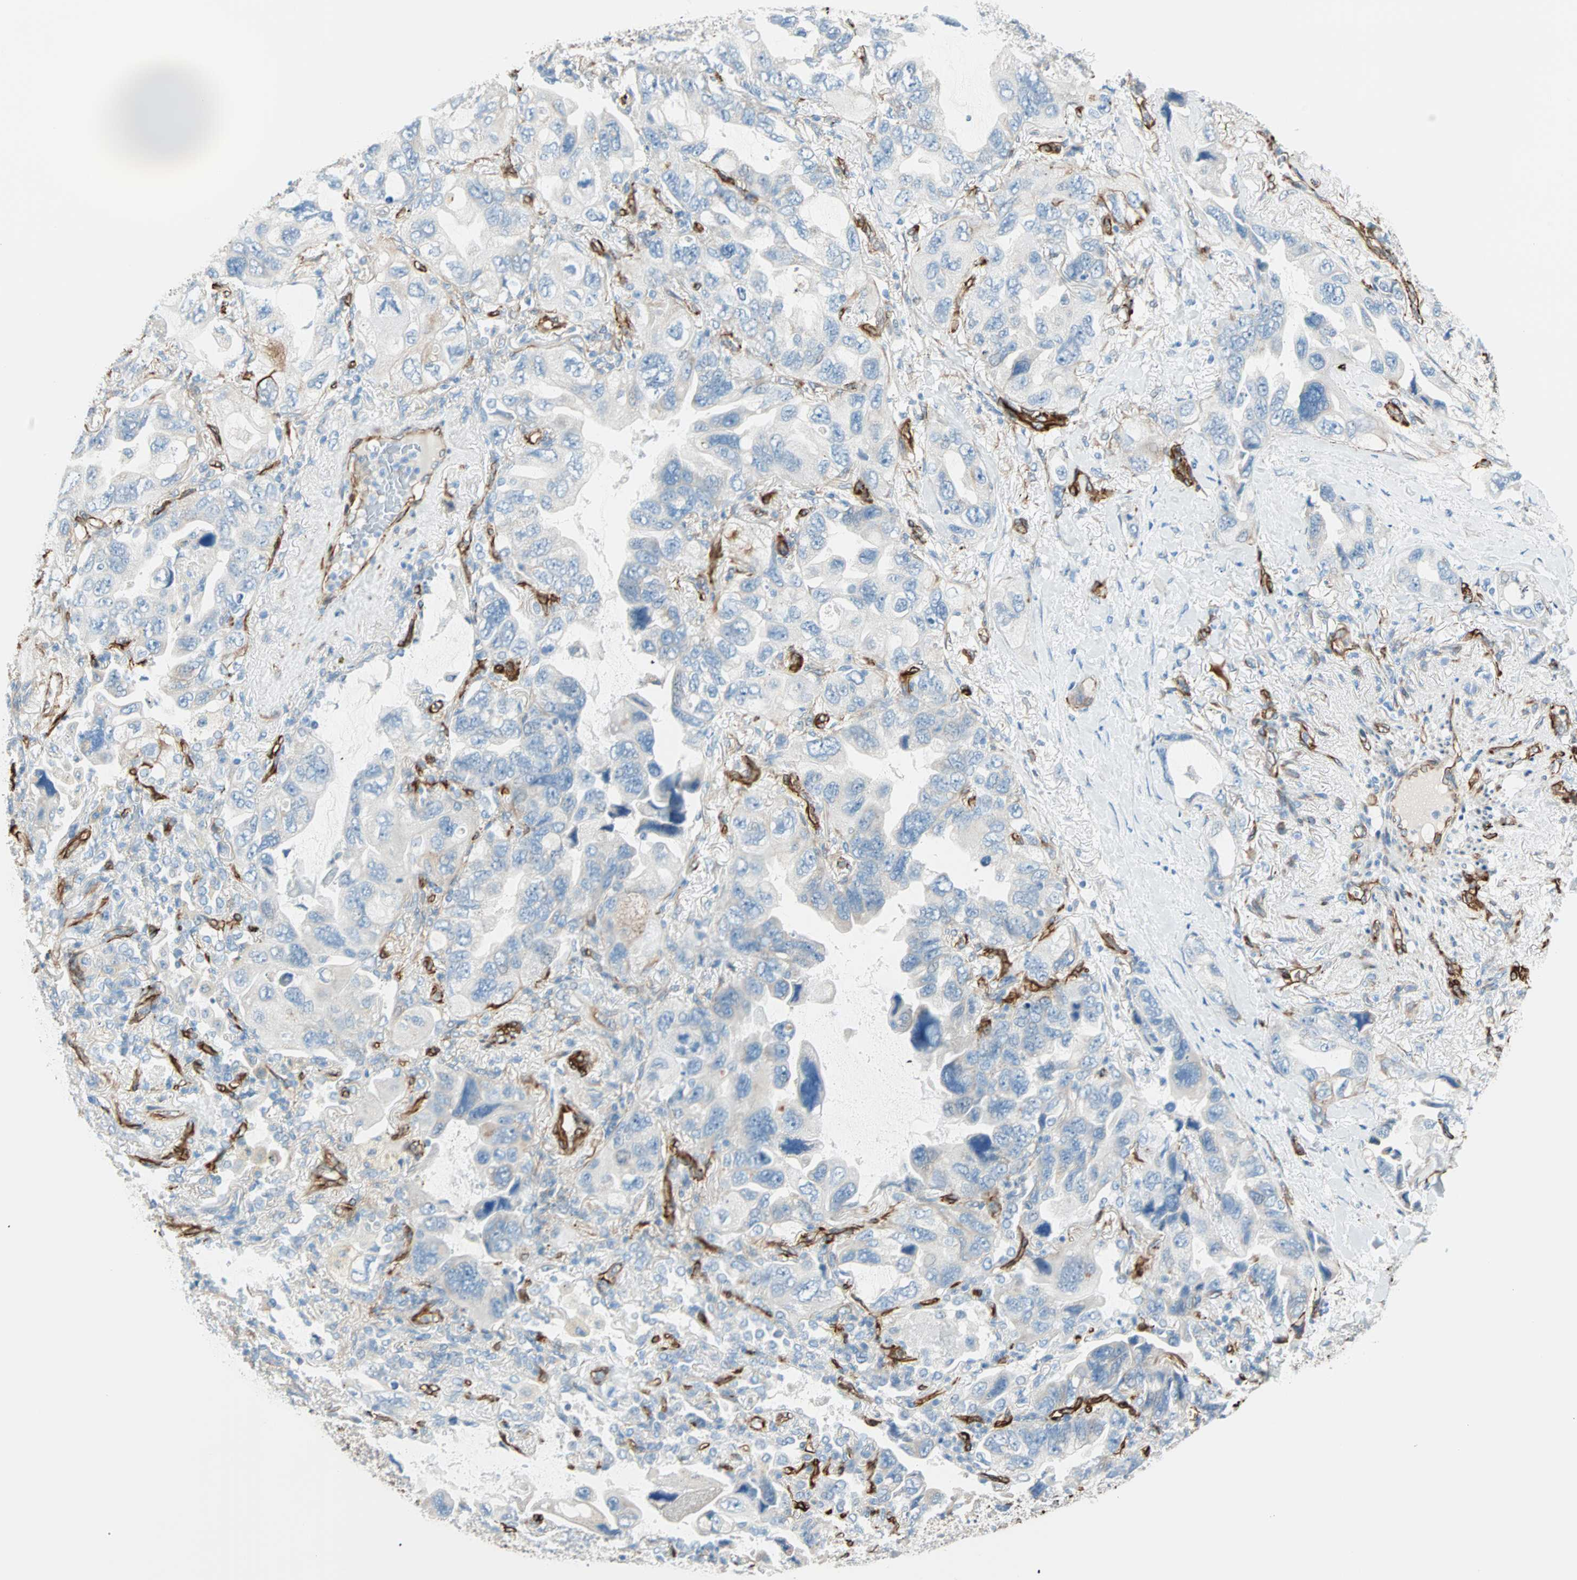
{"staining": {"intensity": "negative", "quantity": "none", "location": "none"}, "tissue": "lung cancer", "cell_type": "Tumor cells", "image_type": "cancer", "snomed": [{"axis": "morphology", "description": "Squamous cell carcinoma, NOS"}, {"axis": "topography", "description": "Lung"}], "caption": "Immunohistochemistry micrograph of neoplastic tissue: human squamous cell carcinoma (lung) stained with DAB (3,3'-diaminobenzidine) displays no significant protein positivity in tumor cells.", "gene": "NES", "patient": {"sex": "female", "age": 73}}